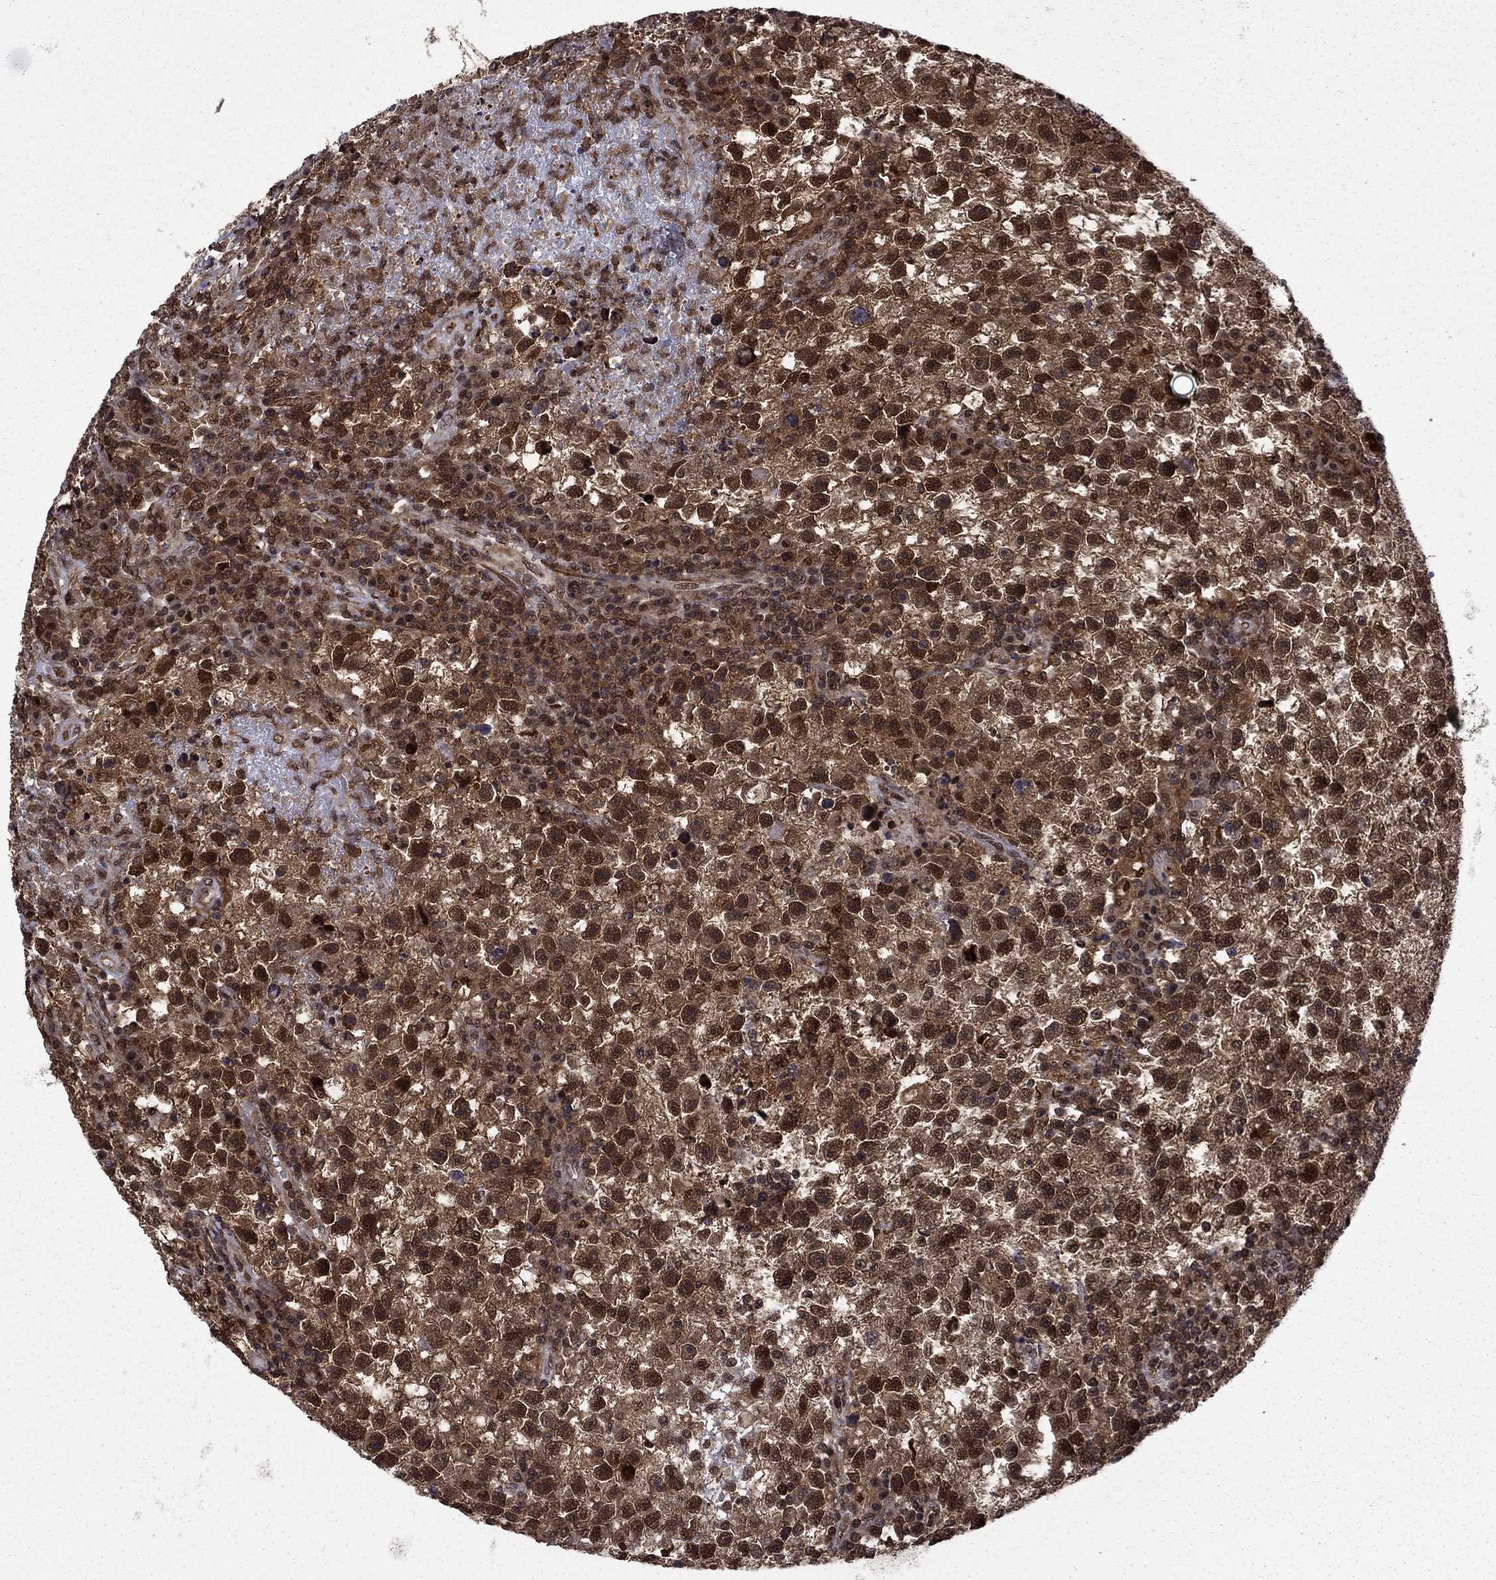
{"staining": {"intensity": "strong", "quantity": ">75%", "location": "cytoplasmic/membranous,nuclear"}, "tissue": "testis cancer", "cell_type": "Tumor cells", "image_type": "cancer", "snomed": [{"axis": "morphology", "description": "Seminoma, NOS"}, {"axis": "topography", "description": "Testis"}], "caption": "A brown stain shows strong cytoplasmic/membranous and nuclear expression of a protein in seminoma (testis) tumor cells.", "gene": "PSMD2", "patient": {"sex": "male", "age": 47}}